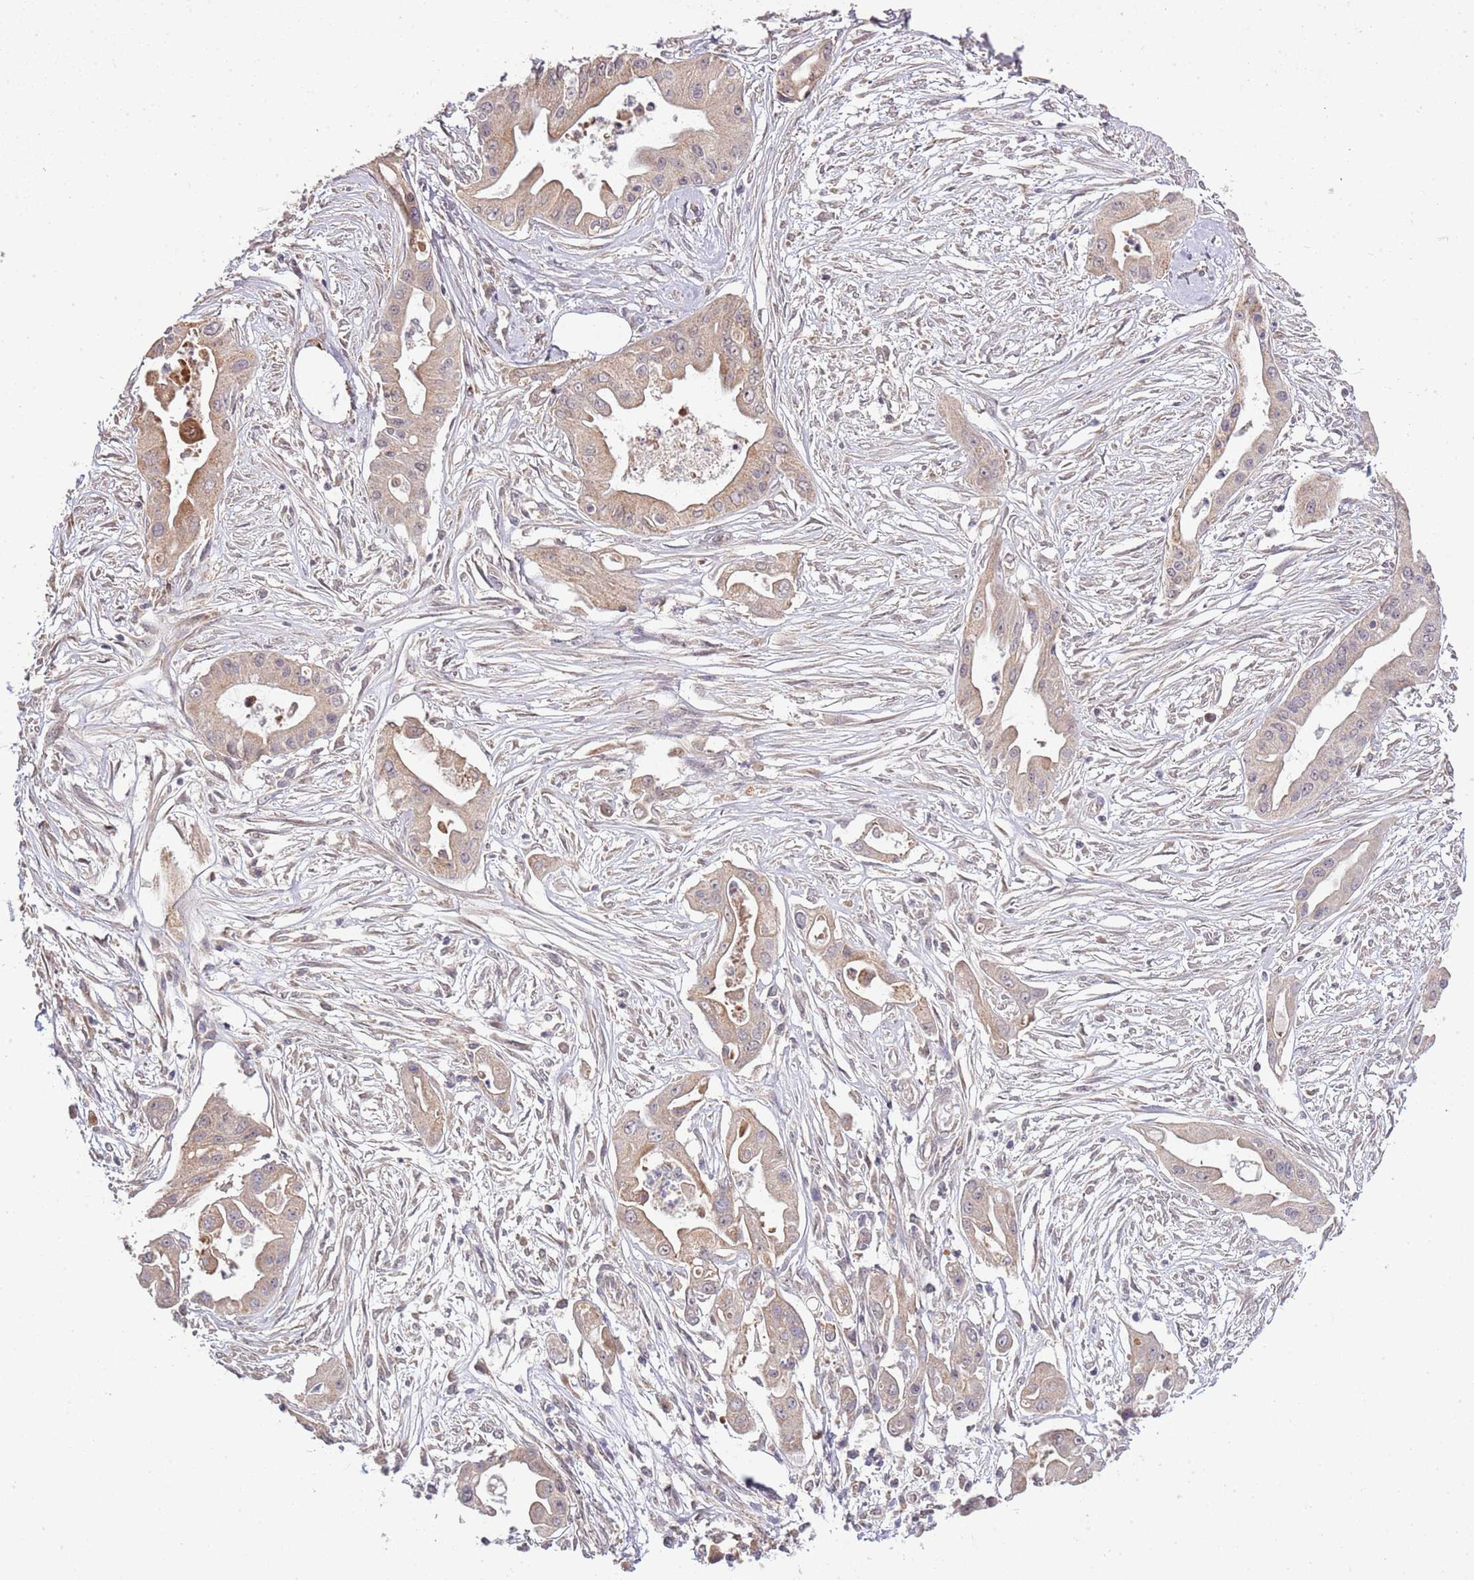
{"staining": {"intensity": "weak", "quantity": "25%-75%", "location": "cytoplasmic/membranous"}, "tissue": "ovarian cancer", "cell_type": "Tumor cells", "image_type": "cancer", "snomed": [{"axis": "morphology", "description": "Cystadenocarcinoma, mucinous, NOS"}, {"axis": "topography", "description": "Ovary"}], "caption": "Protein expression analysis of ovarian cancer (mucinous cystadenocarcinoma) exhibits weak cytoplasmic/membranous positivity in approximately 25%-75% of tumor cells.", "gene": "IVD", "patient": {"sex": "female", "age": 70}}